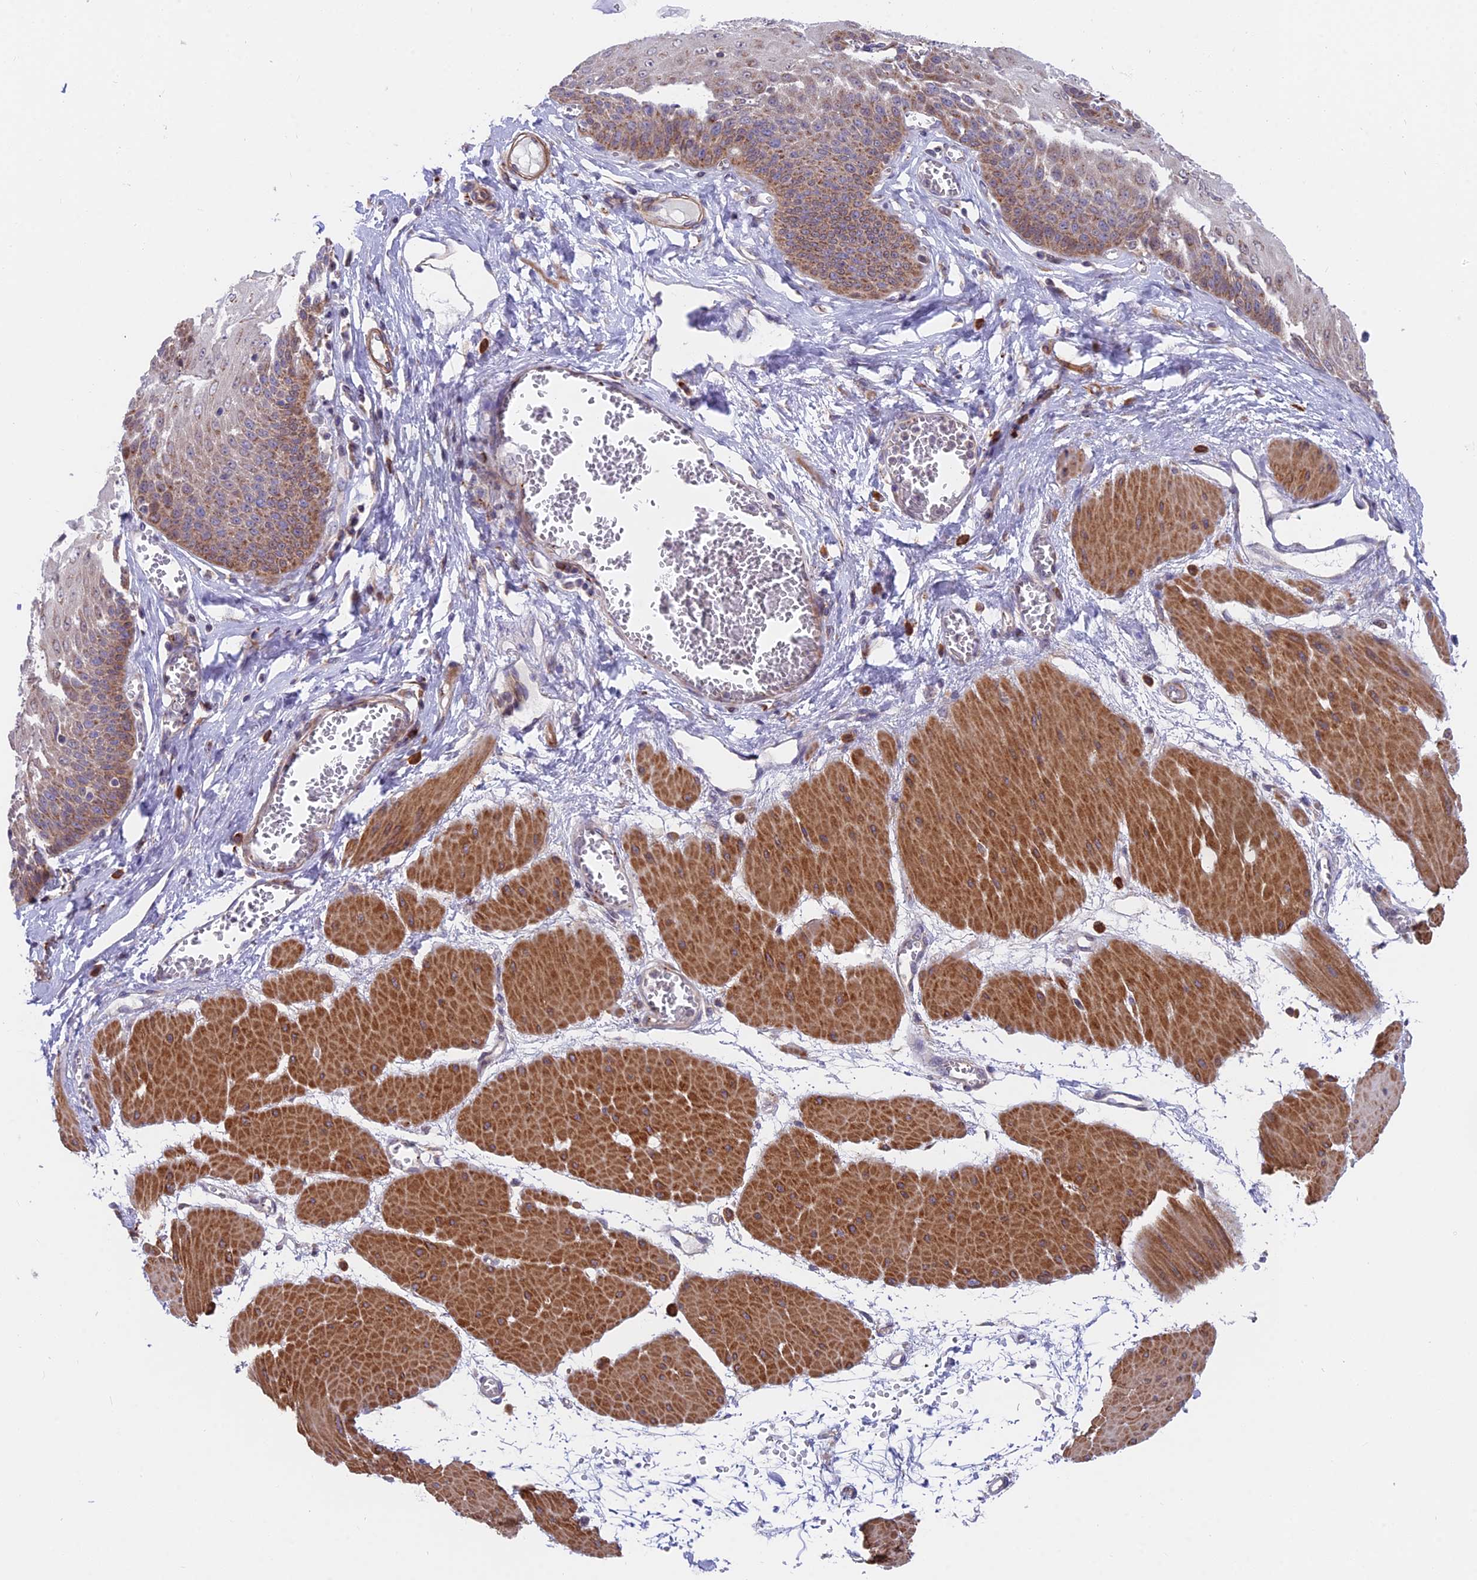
{"staining": {"intensity": "moderate", "quantity": ">75%", "location": "cytoplasmic/membranous"}, "tissue": "esophagus", "cell_type": "Squamous epithelial cells", "image_type": "normal", "snomed": [{"axis": "morphology", "description": "Normal tissue, NOS"}, {"axis": "topography", "description": "Esophagus"}], "caption": "Moderate cytoplasmic/membranous staining for a protein is identified in about >75% of squamous epithelial cells of normal esophagus using IHC.", "gene": "TBC1D20", "patient": {"sex": "male", "age": 60}}